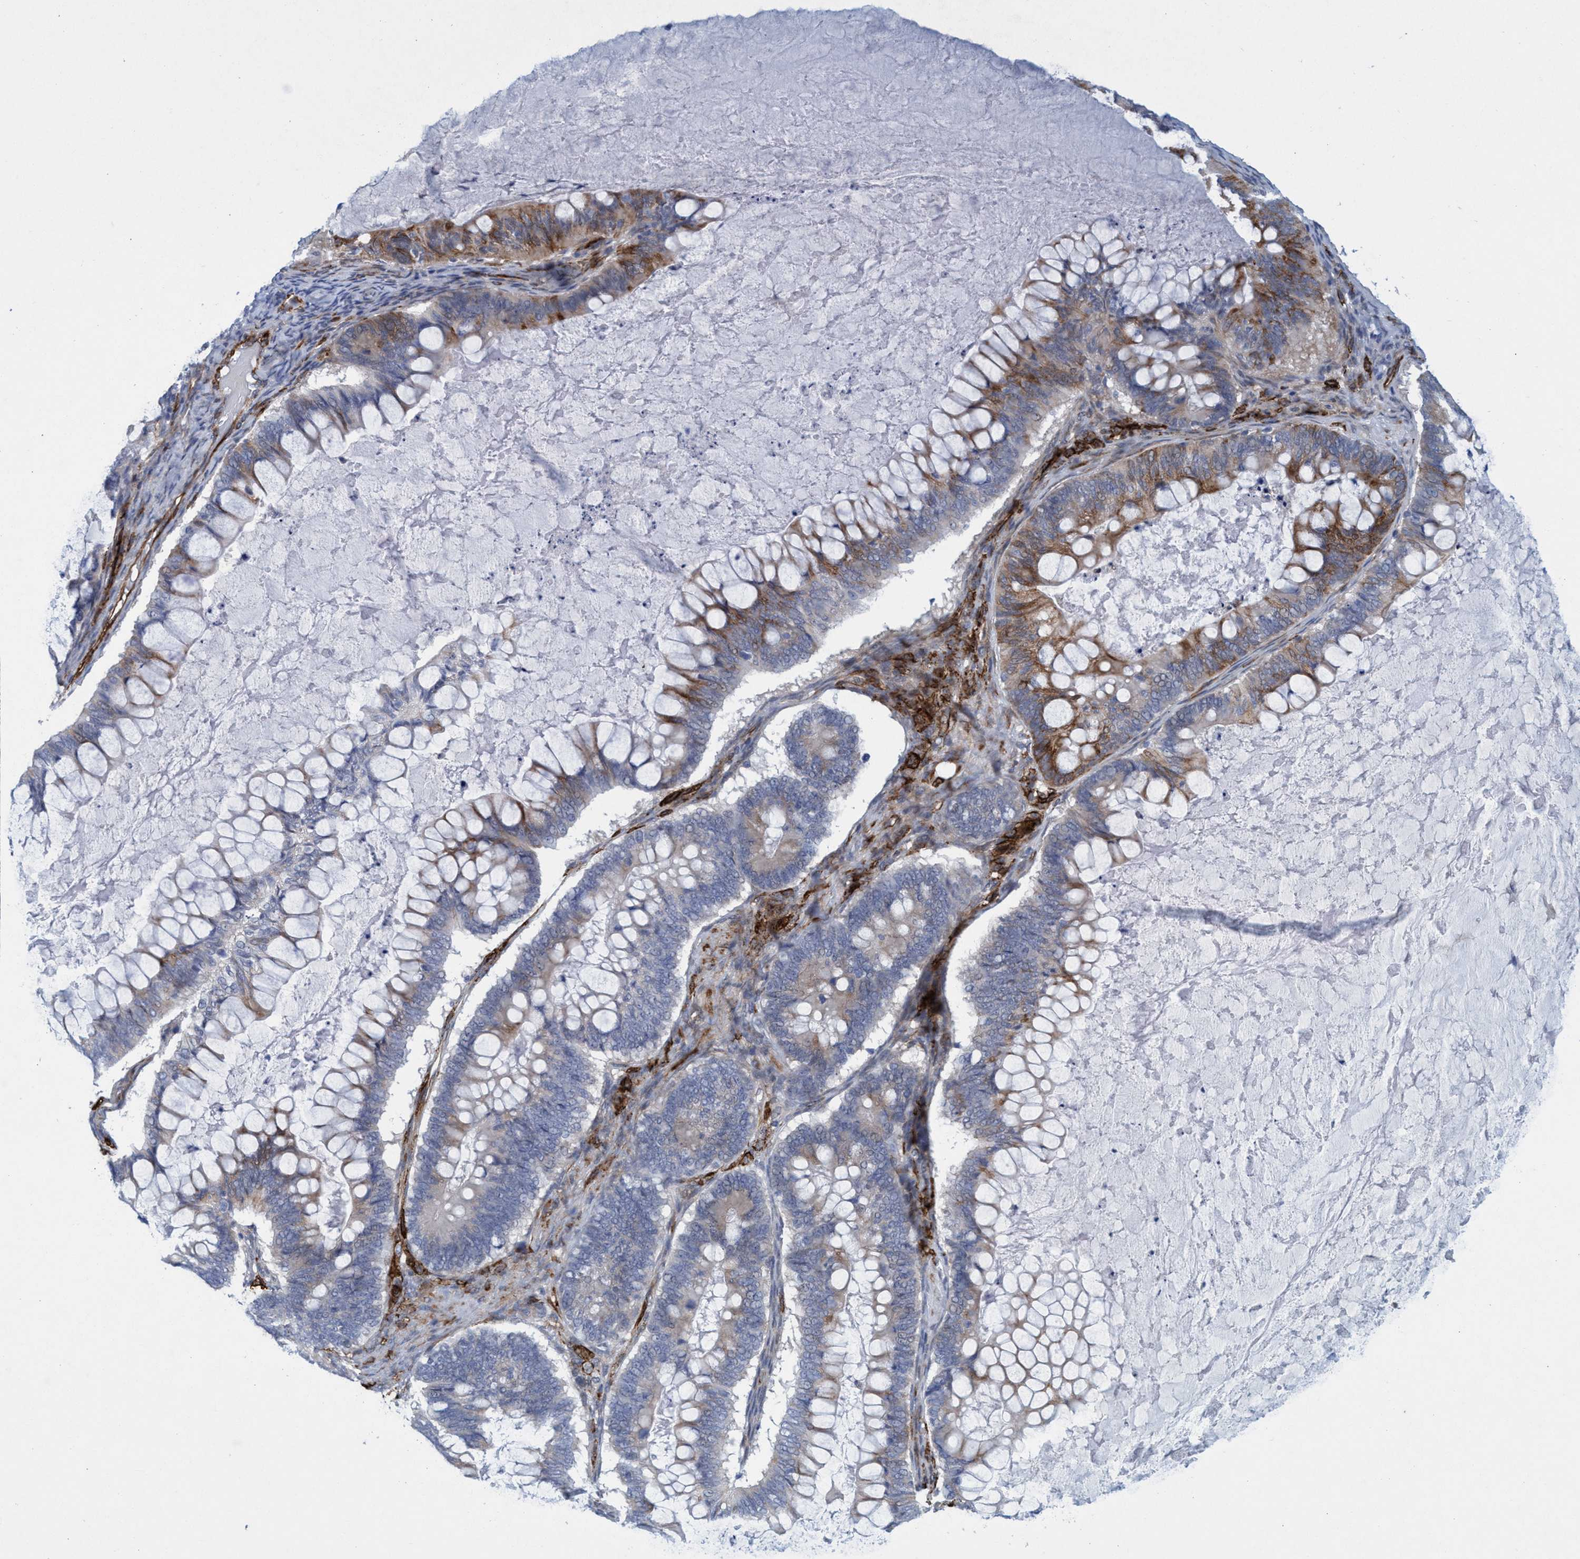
{"staining": {"intensity": "moderate", "quantity": "<25%", "location": "cytoplasmic/membranous"}, "tissue": "ovarian cancer", "cell_type": "Tumor cells", "image_type": "cancer", "snomed": [{"axis": "morphology", "description": "Cystadenocarcinoma, mucinous, NOS"}, {"axis": "topography", "description": "Ovary"}], "caption": "Protein expression analysis of human ovarian mucinous cystadenocarcinoma reveals moderate cytoplasmic/membranous positivity in about <25% of tumor cells. (Brightfield microscopy of DAB IHC at high magnification).", "gene": "SLC43A2", "patient": {"sex": "female", "age": 61}}